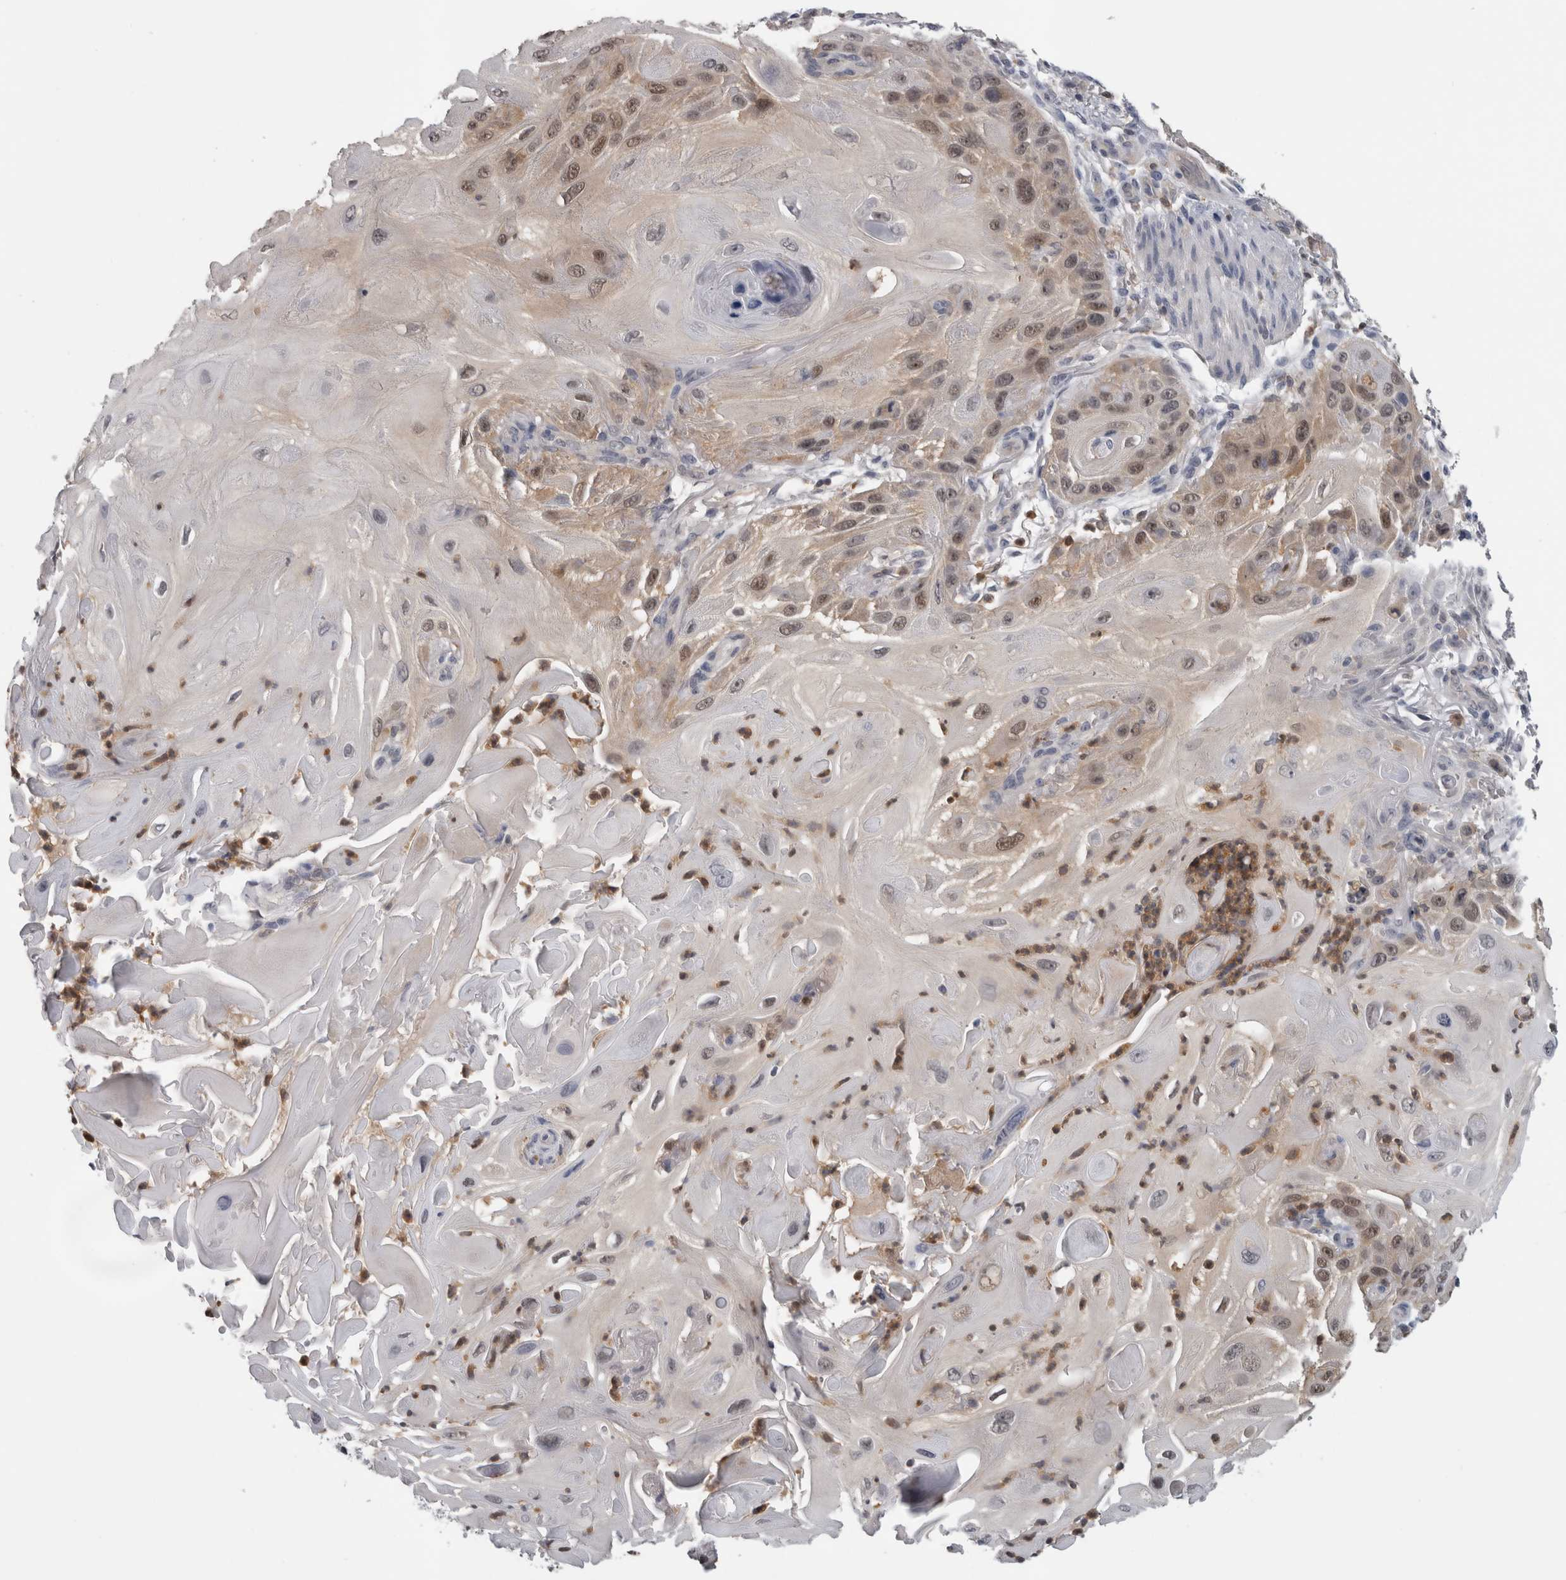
{"staining": {"intensity": "moderate", "quantity": ">75%", "location": "nuclear"}, "tissue": "skin cancer", "cell_type": "Tumor cells", "image_type": "cancer", "snomed": [{"axis": "morphology", "description": "Squamous cell carcinoma, NOS"}, {"axis": "topography", "description": "Skin"}], "caption": "DAB (3,3'-diaminobenzidine) immunohistochemical staining of human skin squamous cell carcinoma displays moderate nuclear protein expression in about >75% of tumor cells.", "gene": "NAPRT", "patient": {"sex": "female", "age": 77}}